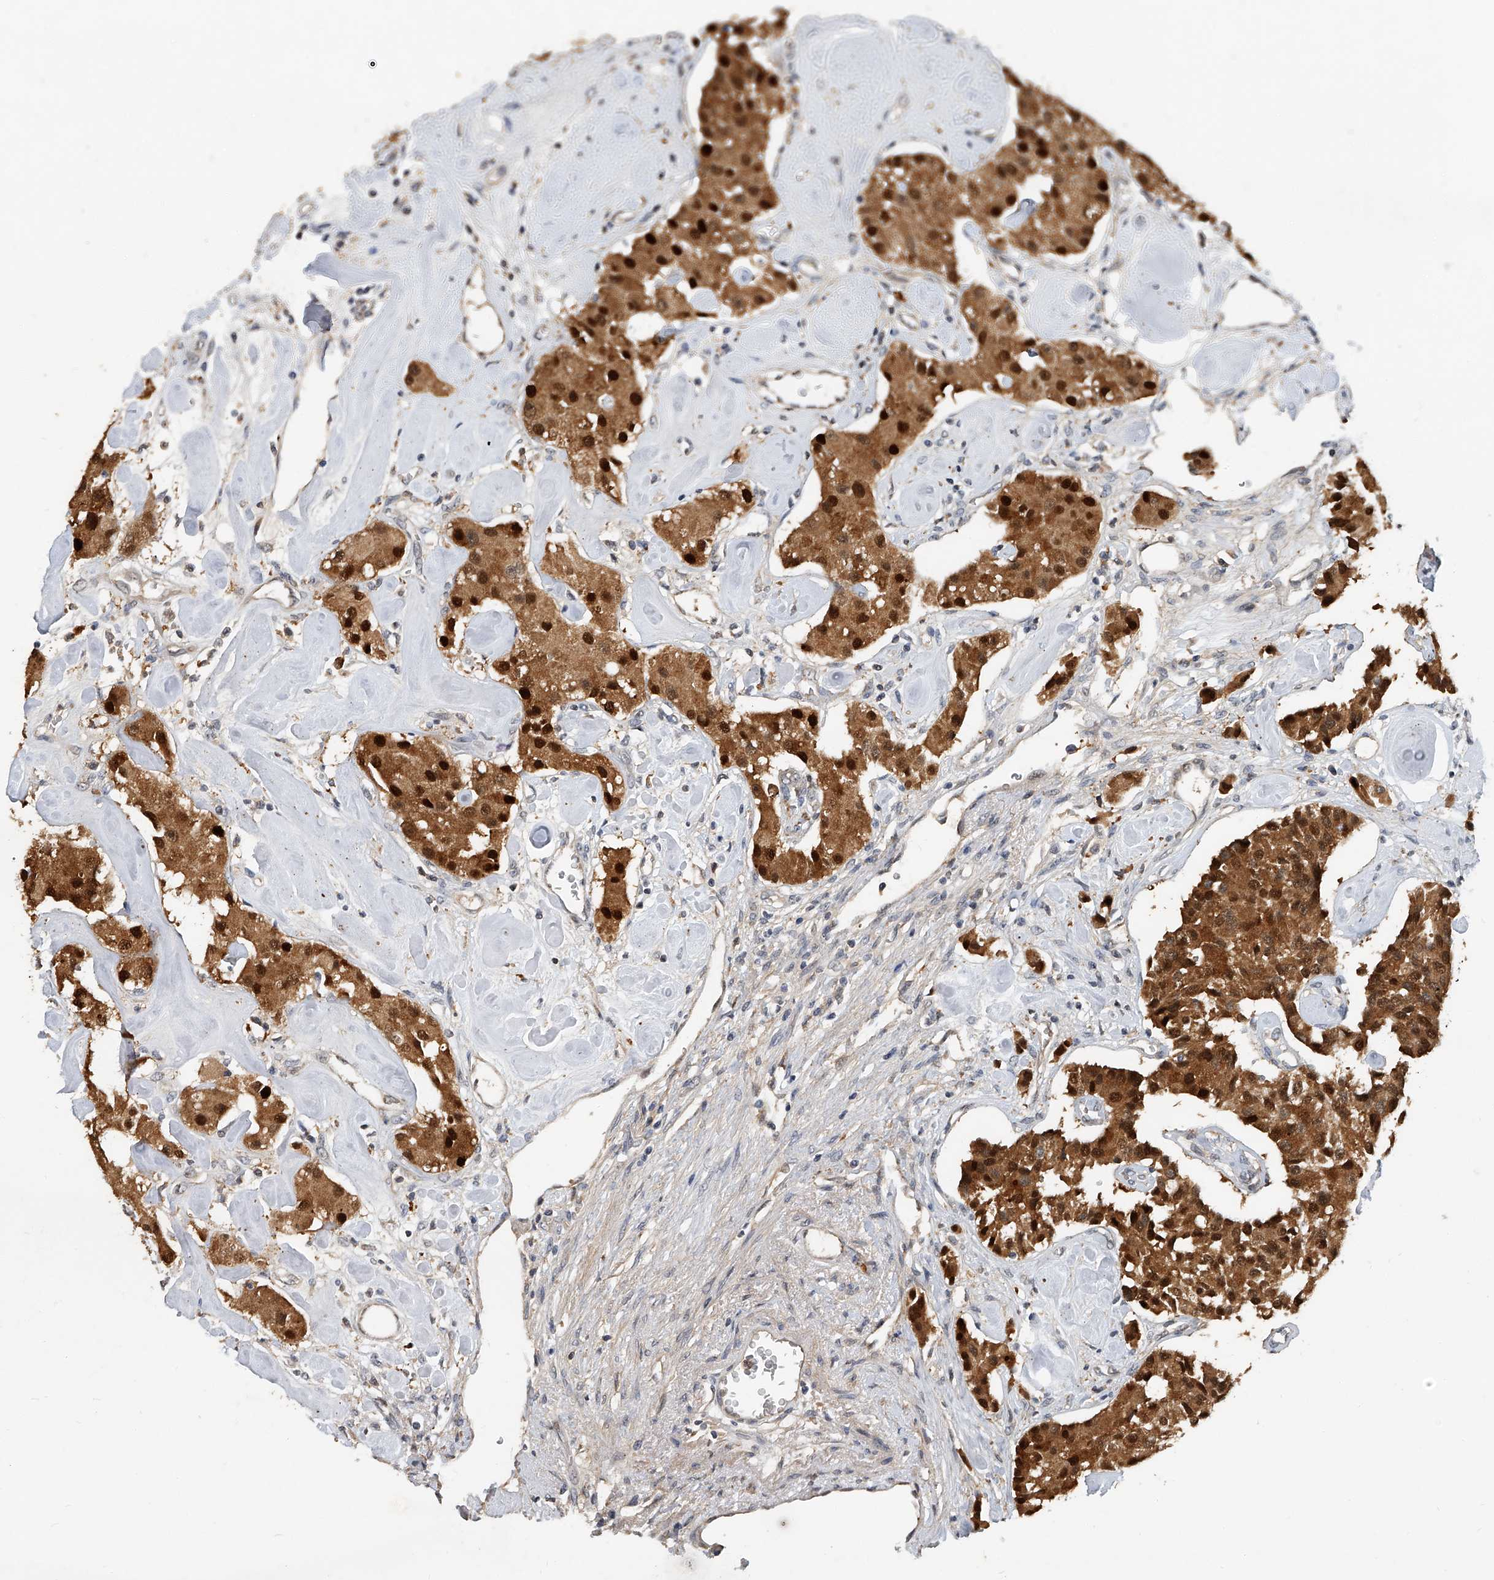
{"staining": {"intensity": "strong", "quantity": ">75%", "location": "cytoplasmic/membranous,nuclear"}, "tissue": "carcinoid", "cell_type": "Tumor cells", "image_type": "cancer", "snomed": [{"axis": "morphology", "description": "Carcinoid, malignant, NOS"}, {"axis": "topography", "description": "Pancreas"}], "caption": "Carcinoid (malignant) tissue displays strong cytoplasmic/membranous and nuclear staining in approximately >75% of tumor cells", "gene": "JAG2", "patient": {"sex": "male", "age": 41}}